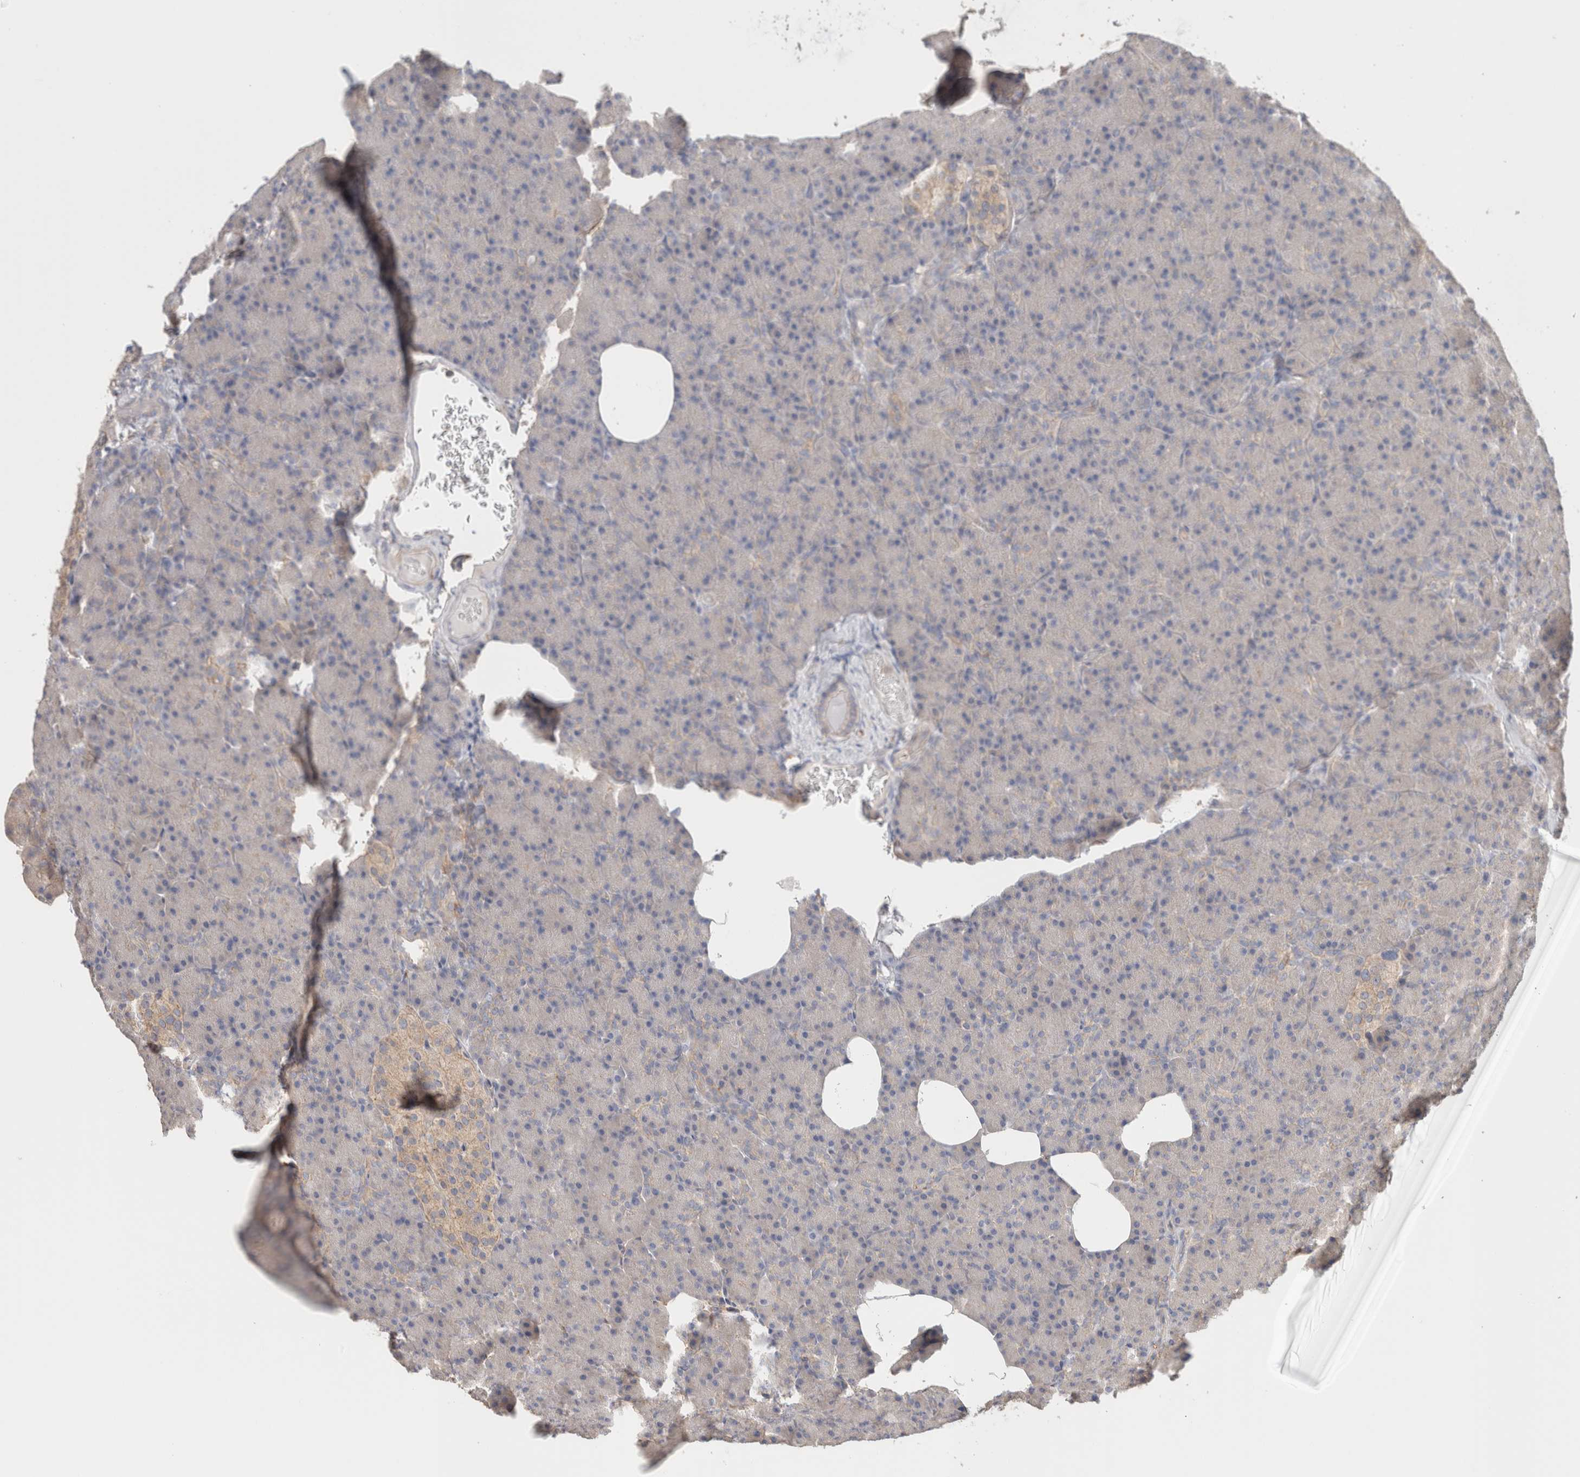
{"staining": {"intensity": "weak", "quantity": "<25%", "location": "cytoplasmic/membranous"}, "tissue": "pancreas", "cell_type": "Exocrine glandular cells", "image_type": "normal", "snomed": [{"axis": "morphology", "description": "Normal tissue, NOS"}, {"axis": "topography", "description": "Pancreas"}], "caption": "IHC of benign human pancreas demonstrates no positivity in exocrine glandular cells. Nuclei are stained in blue.", "gene": "CFAP418", "patient": {"sex": "female", "age": 43}}